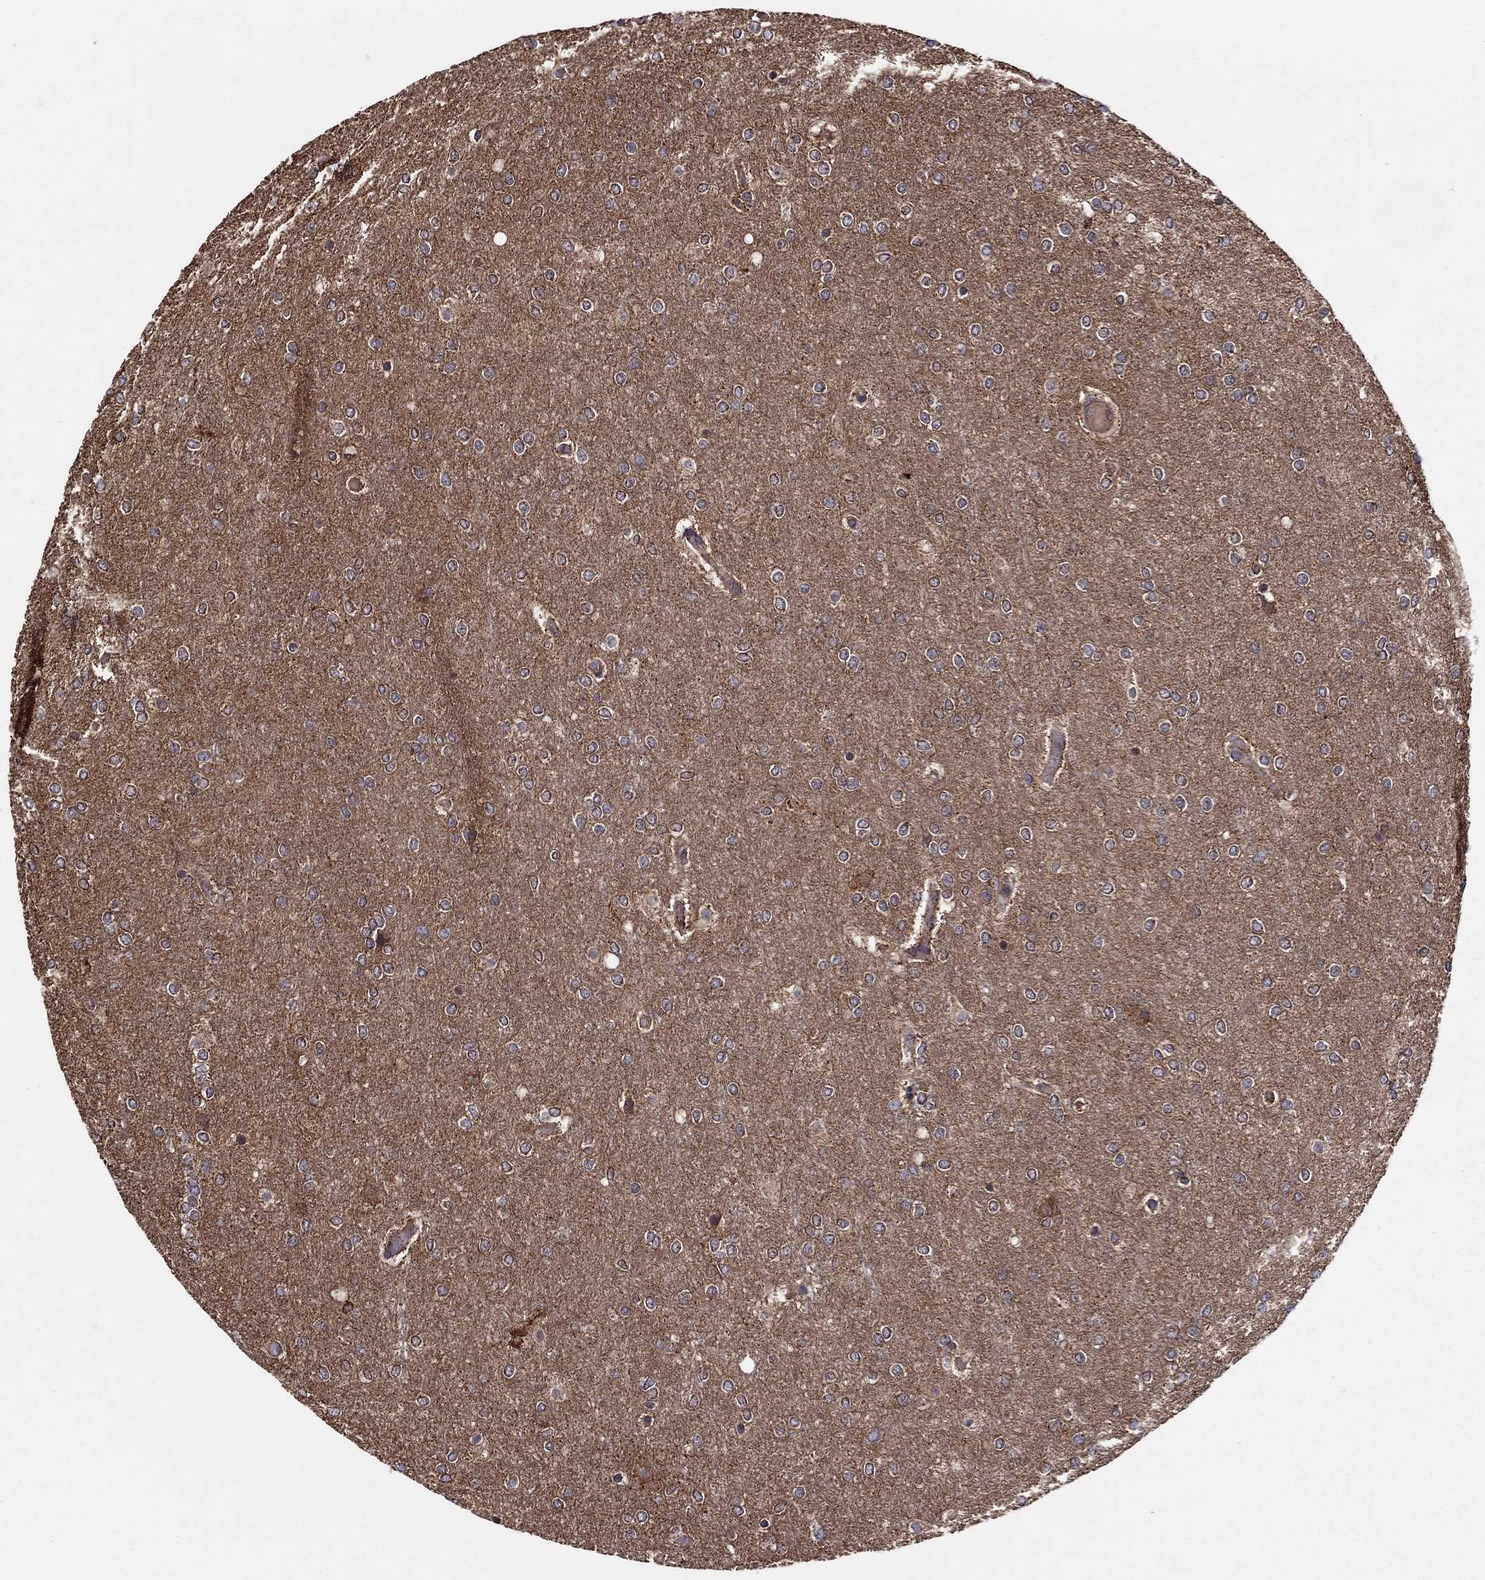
{"staining": {"intensity": "negative", "quantity": "none", "location": "none"}, "tissue": "glioma", "cell_type": "Tumor cells", "image_type": "cancer", "snomed": [{"axis": "morphology", "description": "Glioma, malignant, High grade"}, {"axis": "topography", "description": "Brain"}], "caption": "IHC micrograph of neoplastic tissue: malignant glioma (high-grade) stained with DAB exhibits no significant protein positivity in tumor cells.", "gene": "BMERB1", "patient": {"sex": "female", "age": 61}}